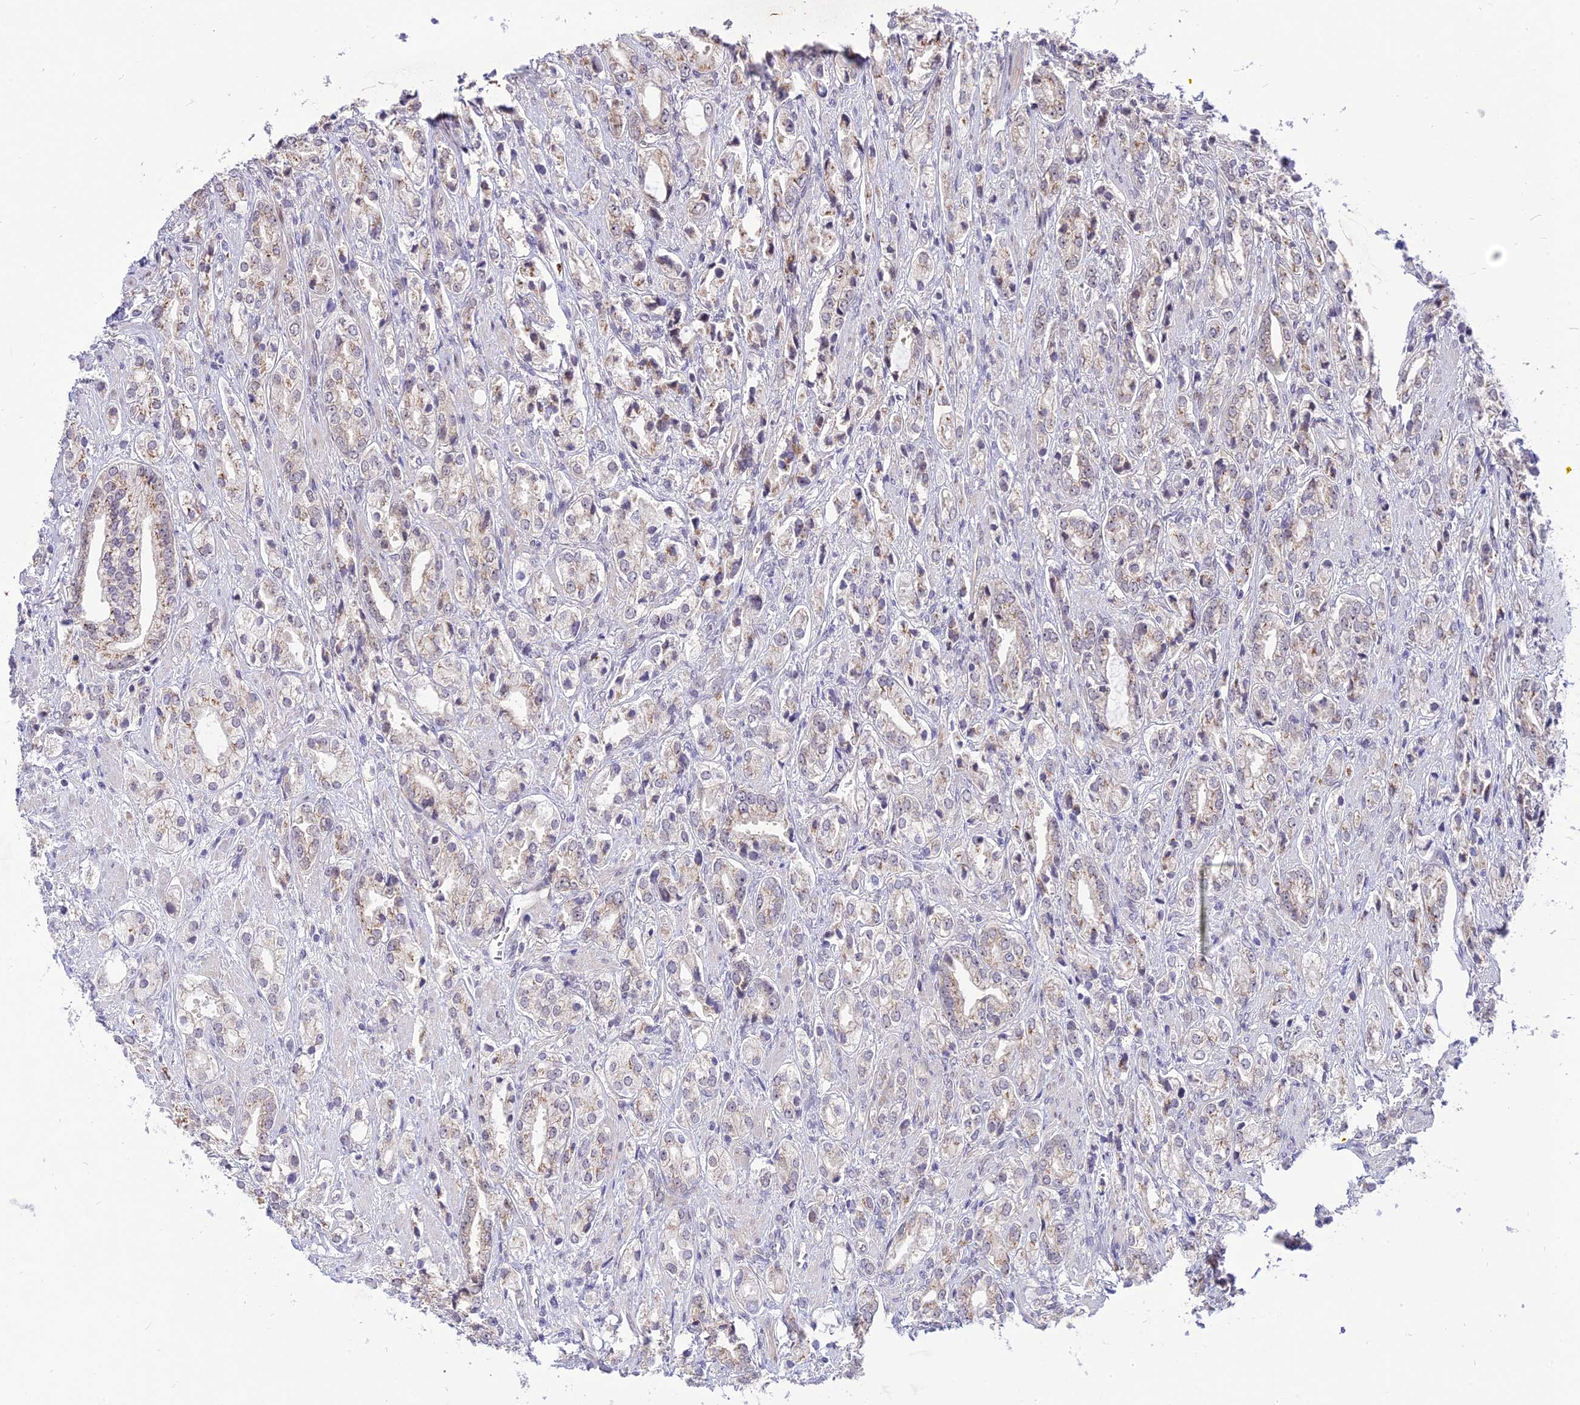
{"staining": {"intensity": "moderate", "quantity": "25%-75%", "location": "cytoplasmic/membranous"}, "tissue": "prostate cancer", "cell_type": "Tumor cells", "image_type": "cancer", "snomed": [{"axis": "morphology", "description": "Adenocarcinoma, High grade"}, {"axis": "topography", "description": "Prostate"}], "caption": "Immunohistochemical staining of human prostate high-grade adenocarcinoma shows medium levels of moderate cytoplasmic/membranous expression in approximately 25%-75% of tumor cells.", "gene": "ZNF837", "patient": {"sex": "male", "age": 50}}